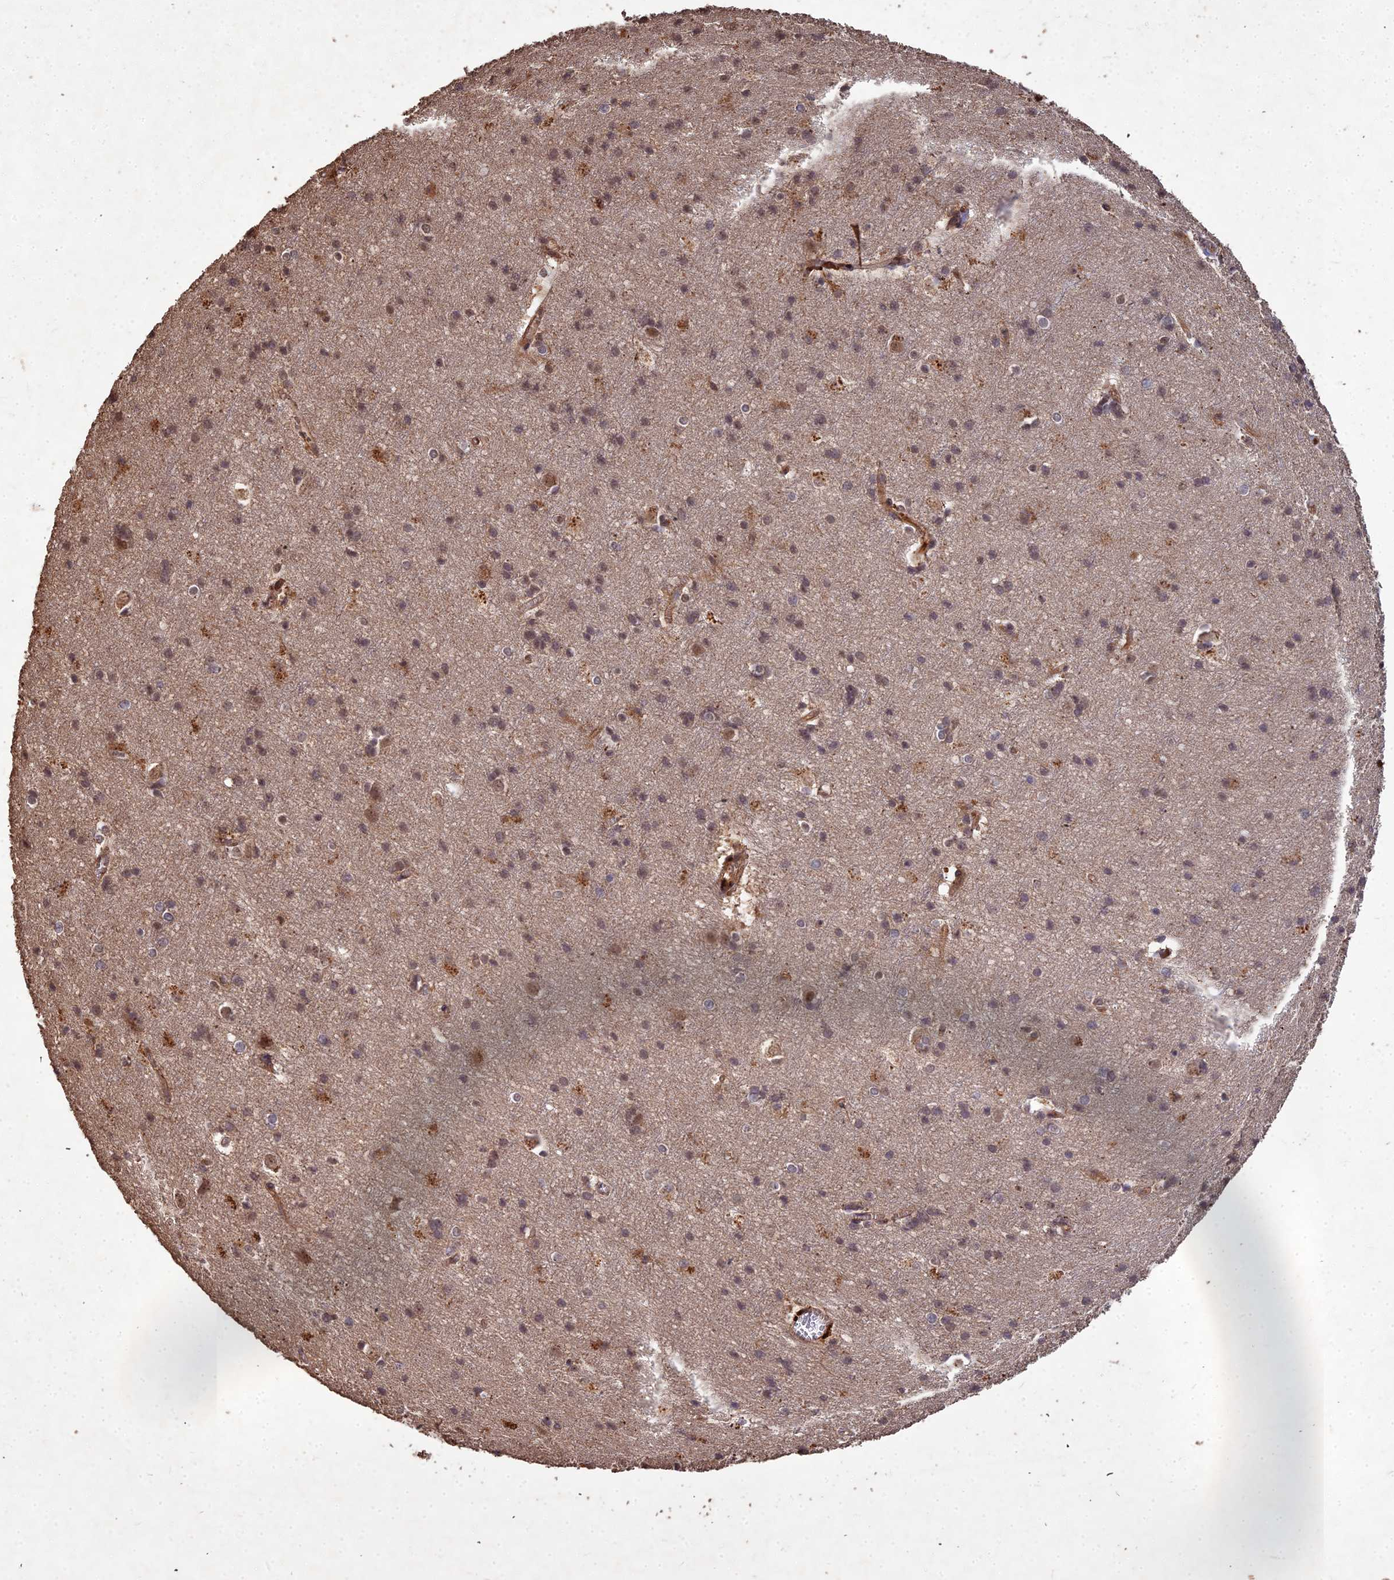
{"staining": {"intensity": "moderate", "quantity": "25%-75%", "location": "cytoplasmic/membranous"}, "tissue": "cerebral cortex", "cell_type": "Endothelial cells", "image_type": "normal", "snomed": [{"axis": "morphology", "description": "Normal tissue, NOS"}, {"axis": "topography", "description": "Cerebral cortex"}], "caption": "Protein expression analysis of unremarkable human cerebral cortex reveals moderate cytoplasmic/membranous staining in about 25%-75% of endothelial cells.", "gene": "SYMPK", "patient": {"sex": "male", "age": 54}}